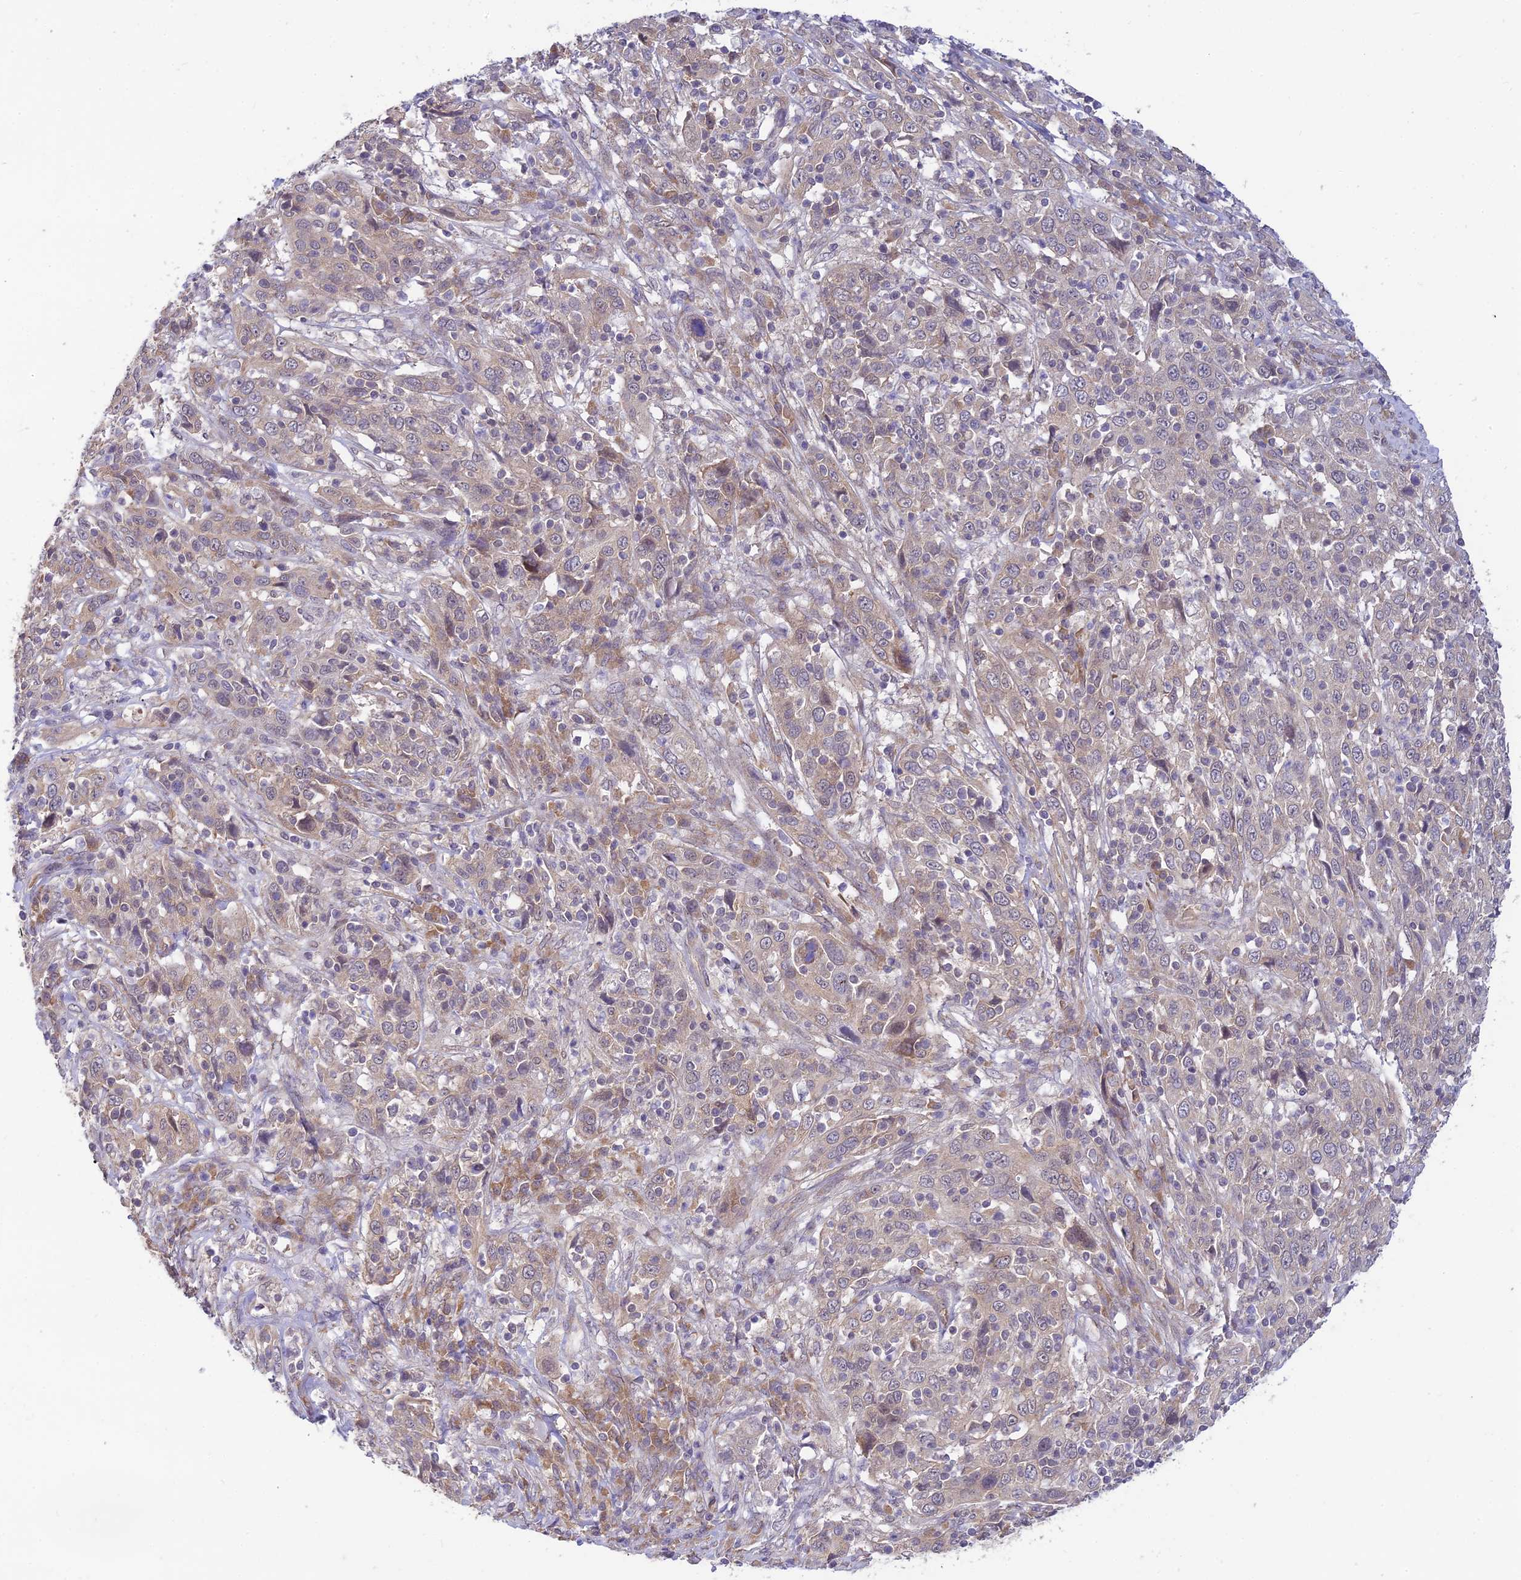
{"staining": {"intensity": "negative", "quantity": "none", "location": "none"}, "tissue": "cervical cancer", "cell_type": "Tumor cells", "image_type": "cancer", "snomed": [{"axis": "morphology", "description": "Squamous cell carcinoma, NOS"}, {"axis": "topography", "description": "Cervix"}], "caption": "Tumor cells show no significant protein expression in cervical squamous cell carcinoma. (Stains: DAB immunohistochemistry with hematoxylin counter stain, Microscopy: brightfield microscopy at high magnification).", "gene": "SKIC8", "patient": {"sex": "female", "age": 46}}